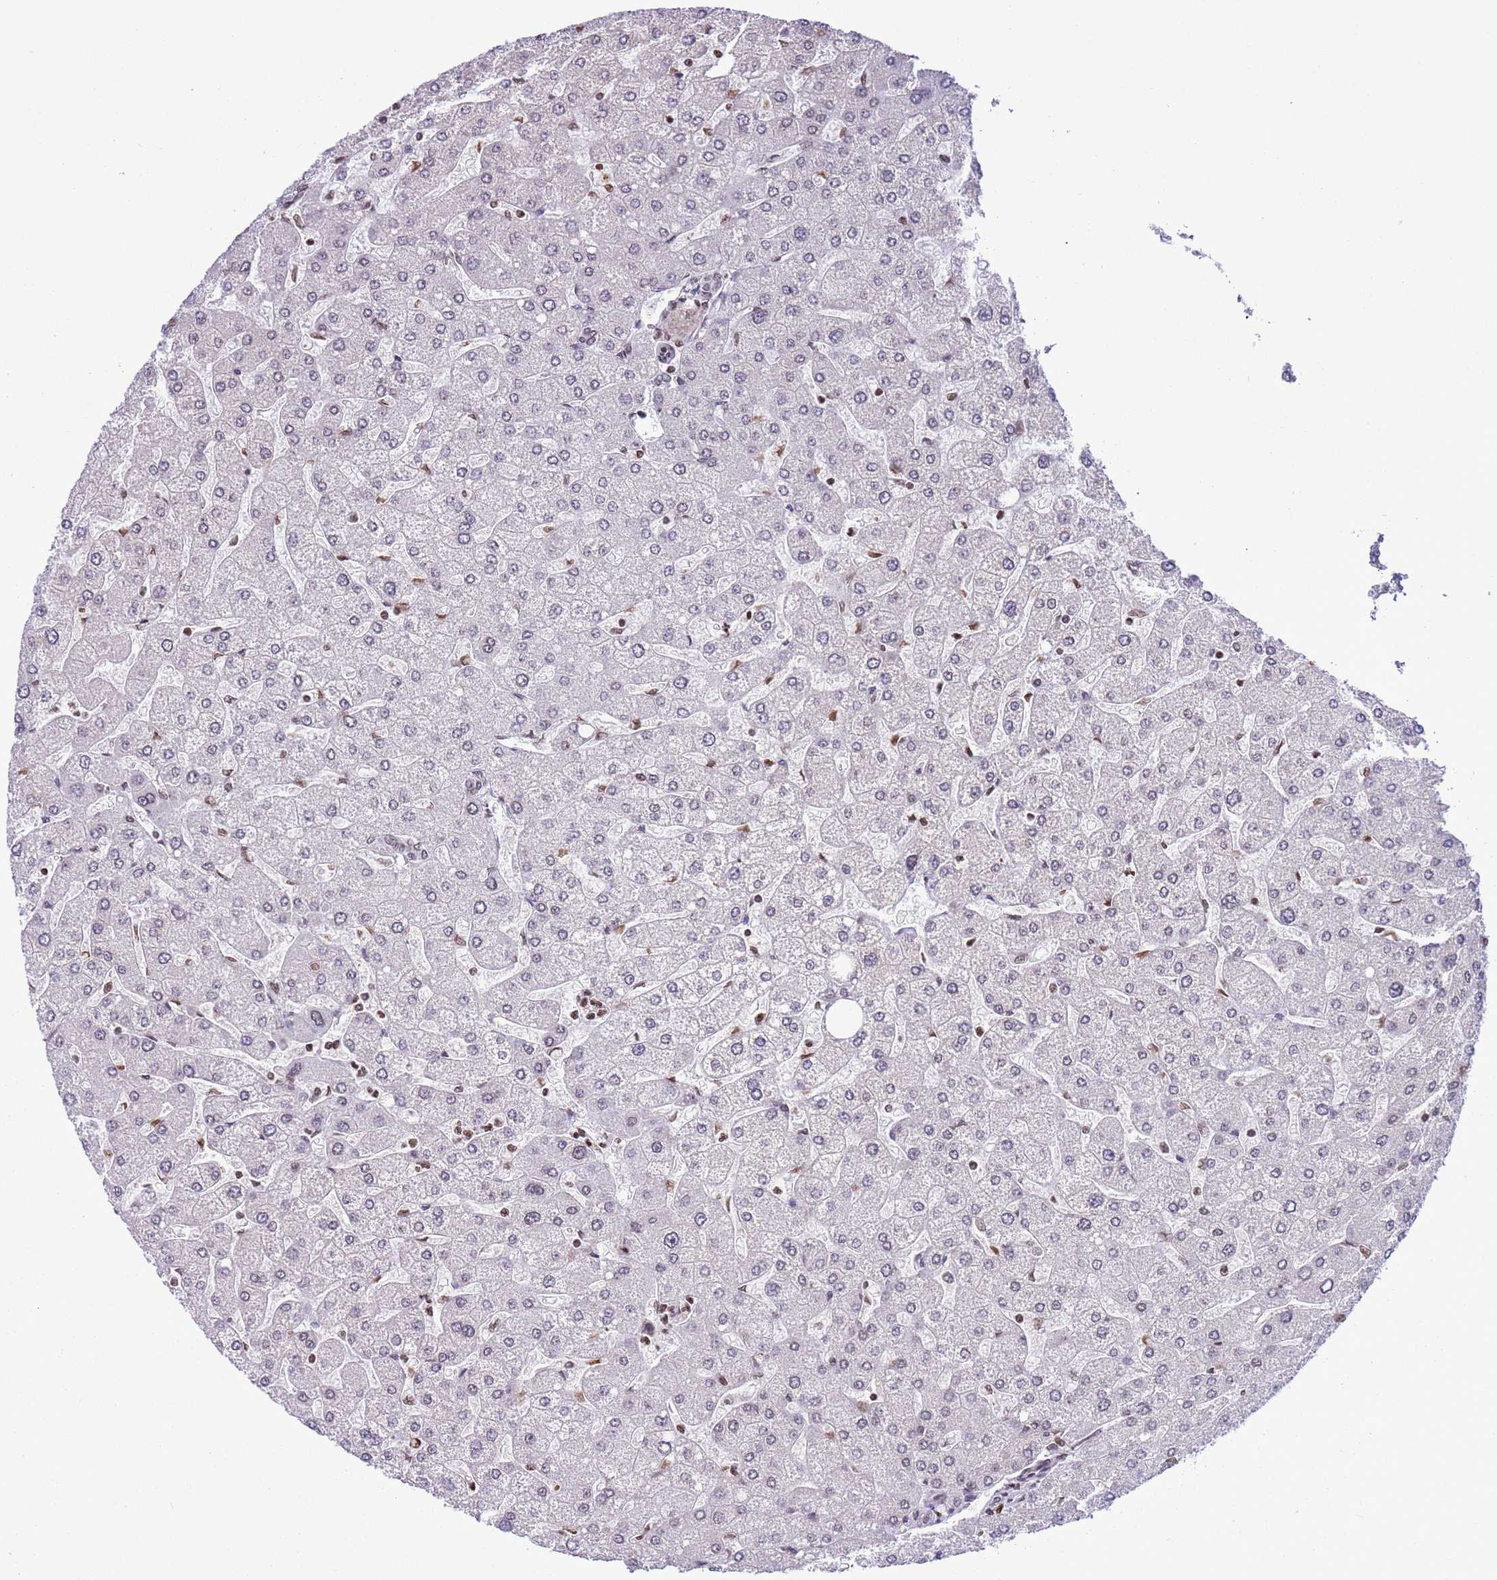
{"staining": {"intensity": "negative", "quantity": "none", "location": "none"}, "tissue": "liver", "cell_type": "Cholangiocytes", "image_type": "normal", "snomed": [{"axis": "morphology", "description": "Normal tissue, NOS"}, {"axis": "topography", "description": "Liver"}], "caption": "IHC photomicrograph of normal liver: liver stained with DAB reveals no significant protein positivity in cholangiocytes. (IHC, brightfield microscopy, high magnification).", "gene": "NRIP1", "patient": {"sex": "male", "age": 55}}